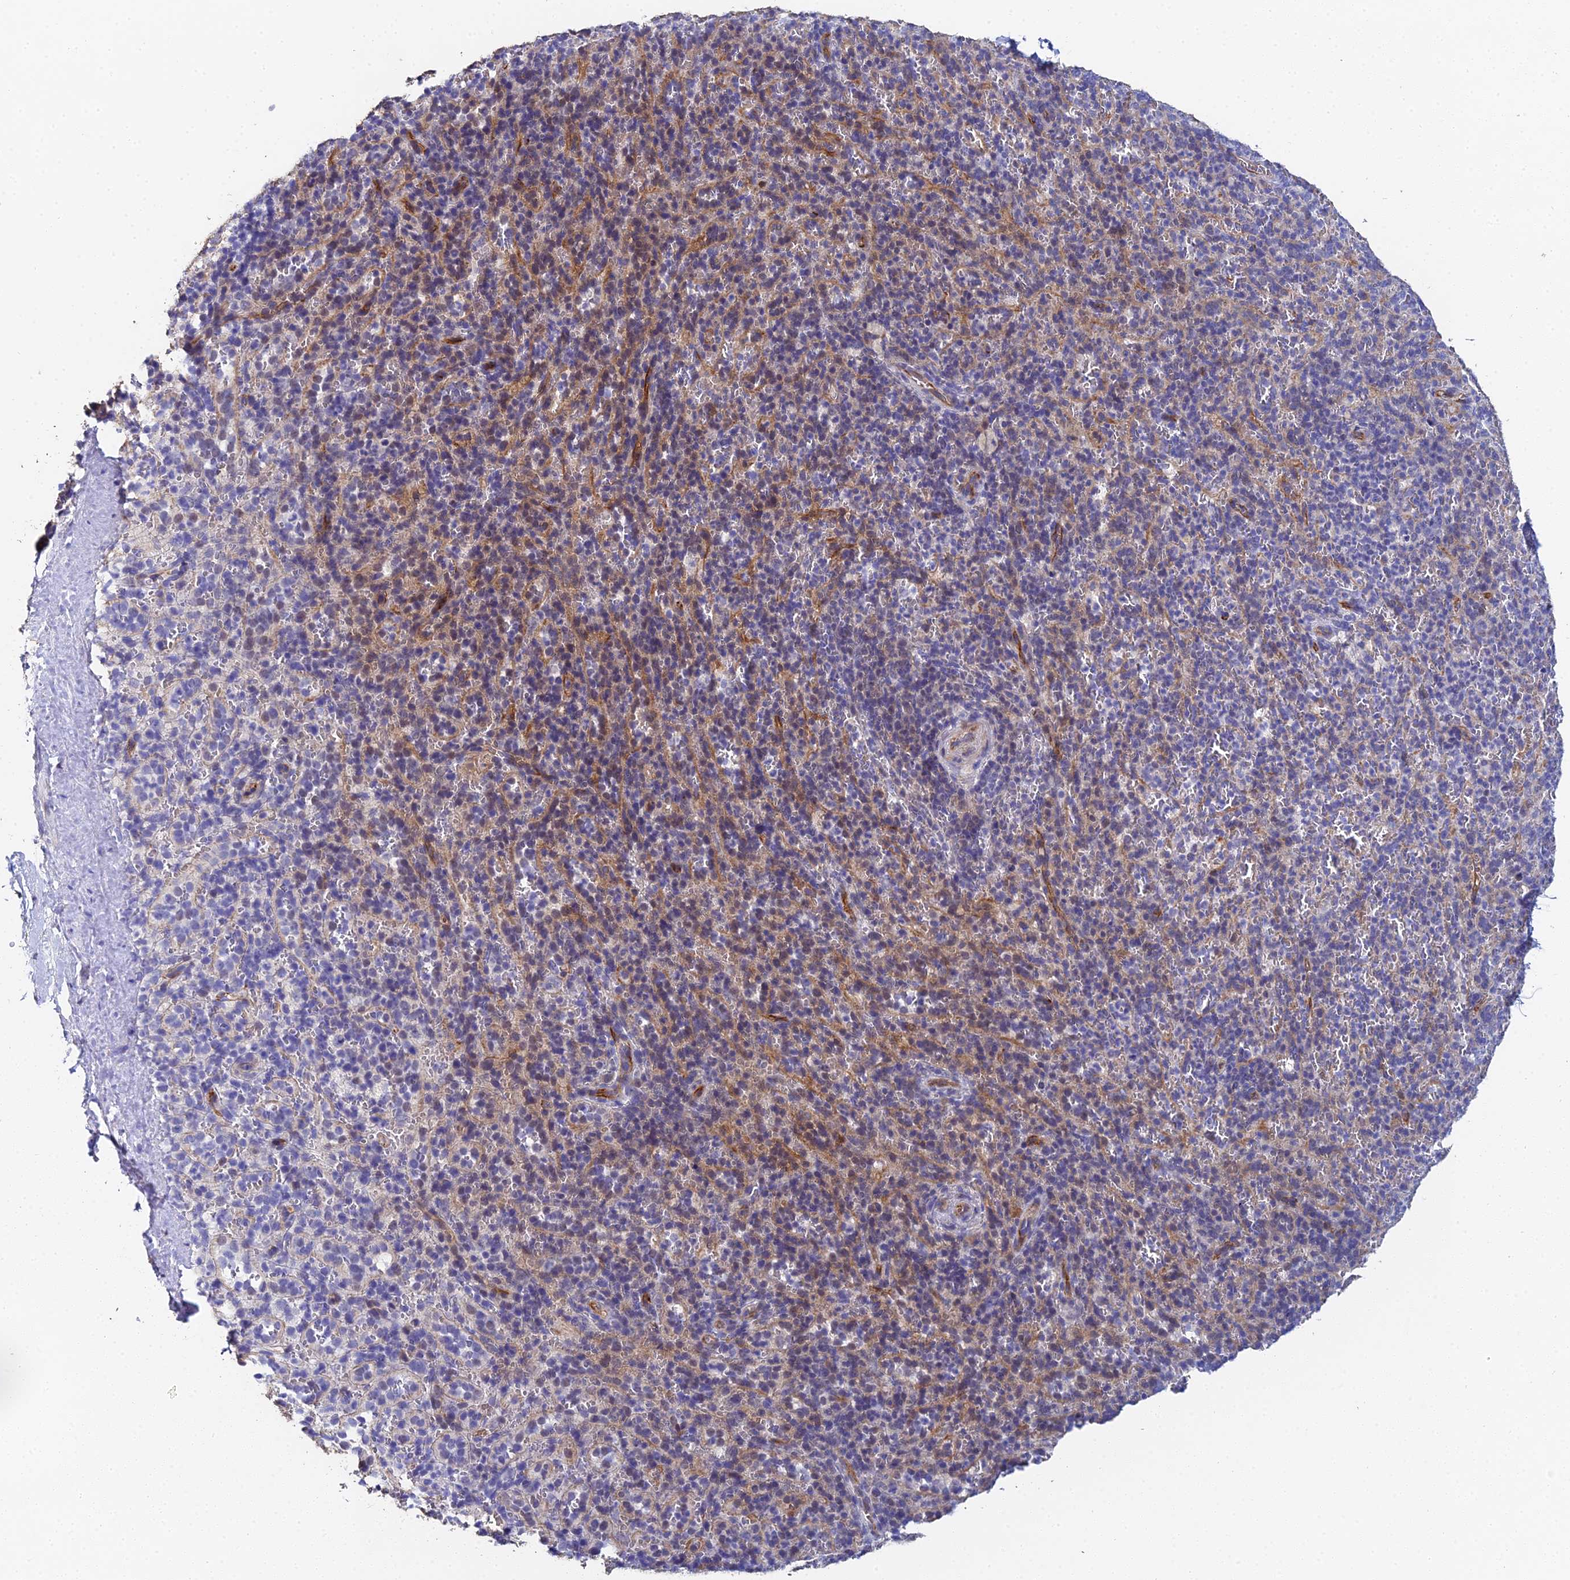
{"staining": {"intensity": "negative", "quantity": "none", "location": "none"}, "tissue": "spleen", "cell_type": "Cells in red pulp", "image_type": "normal", "snomed": [{"axis": "morphology", "description": "Normal tissue, NOS"}, {"axis": "topography", "description": "Spleen"}], "caption": "Cells in red pulp show no significant protein staining in unremarkable spleen. (DAB IHC with hematoxylin counter stain).", "gene": "ENSG00000268674", "patient": {"sex": "female", "age": 21}}